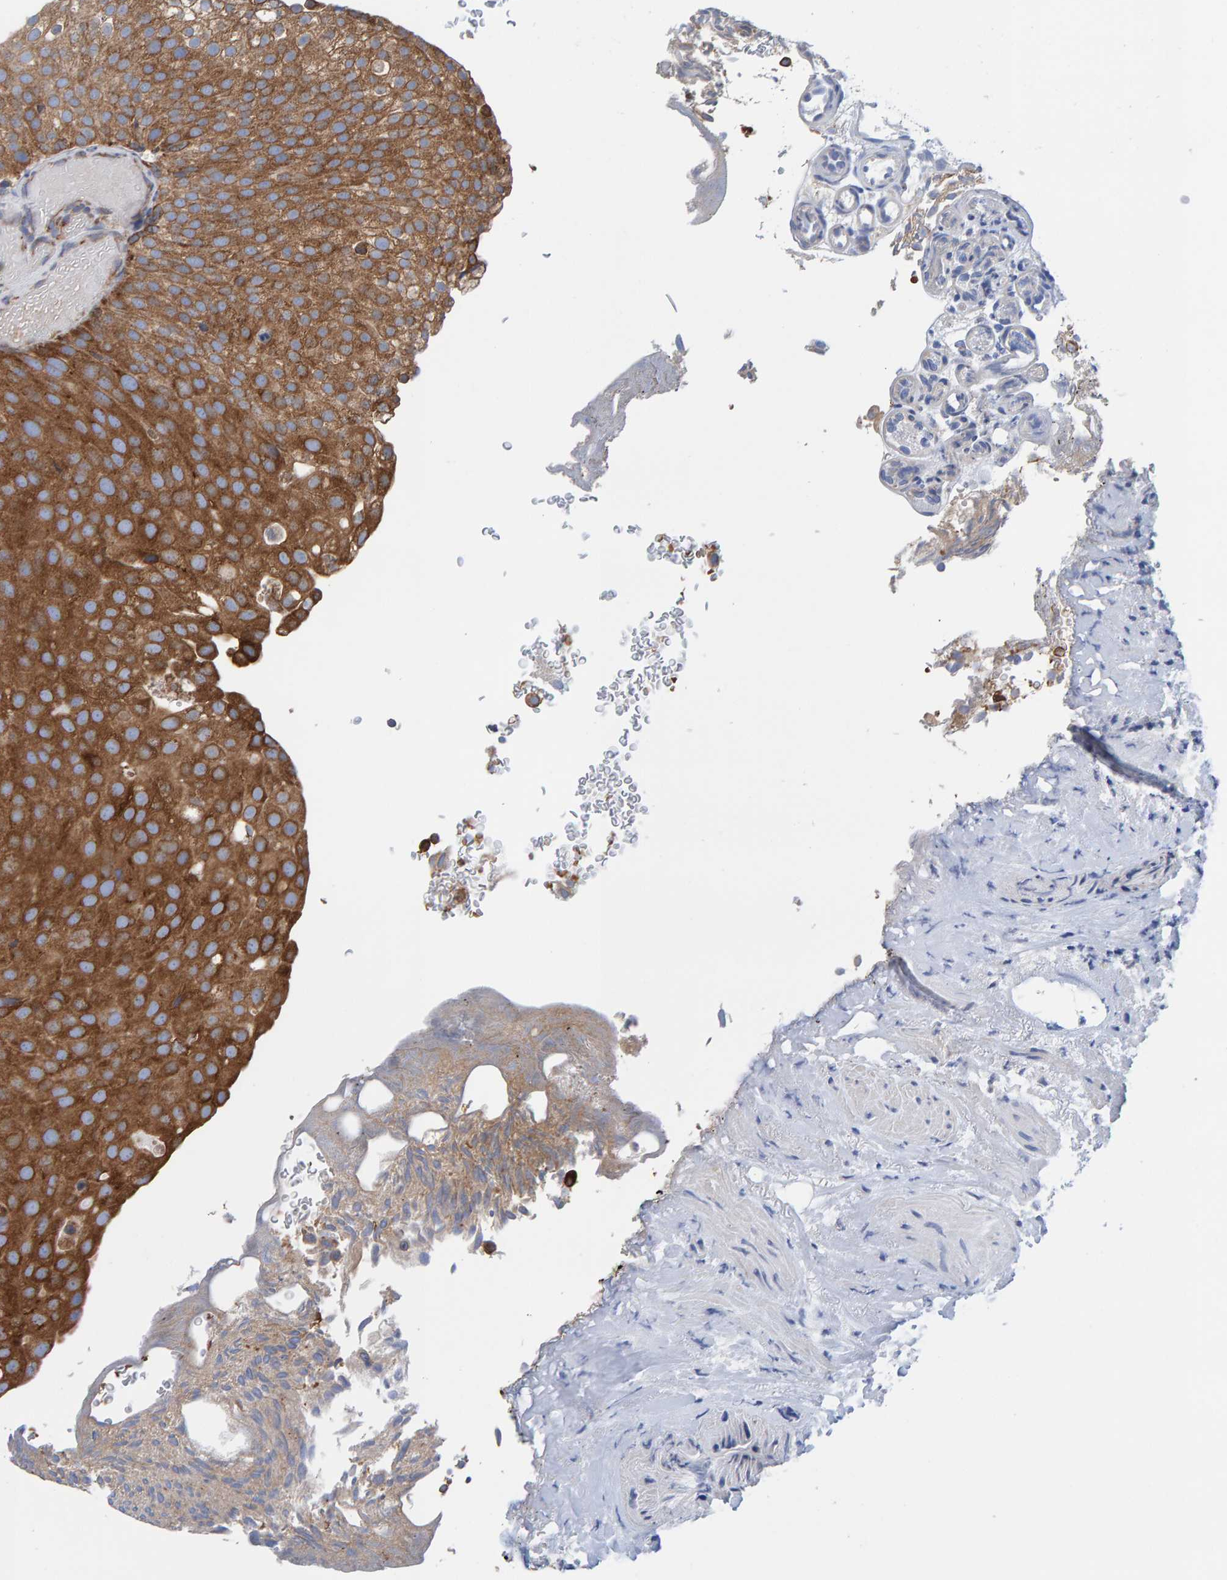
{"staining": {"intensity": "strong", "quantity": ">75%", "location": "cytoplasmic/membranous"}, "tissue": "urothelial cancer", "cell_type": "Tumor cells", "image_type": "cancer", "snomed": [{"axis": "morphology", "description": "Urothelial carcinoma, Low grade"}, {"axis": "topography", "description": "Urinary bladder"}], "caption": "Urothelial cancer stained with a protein marker reveals strong staining in tumor cells.", "gene": "CDK5RAP3", "patient": {"sex": "male", "age": 78}}